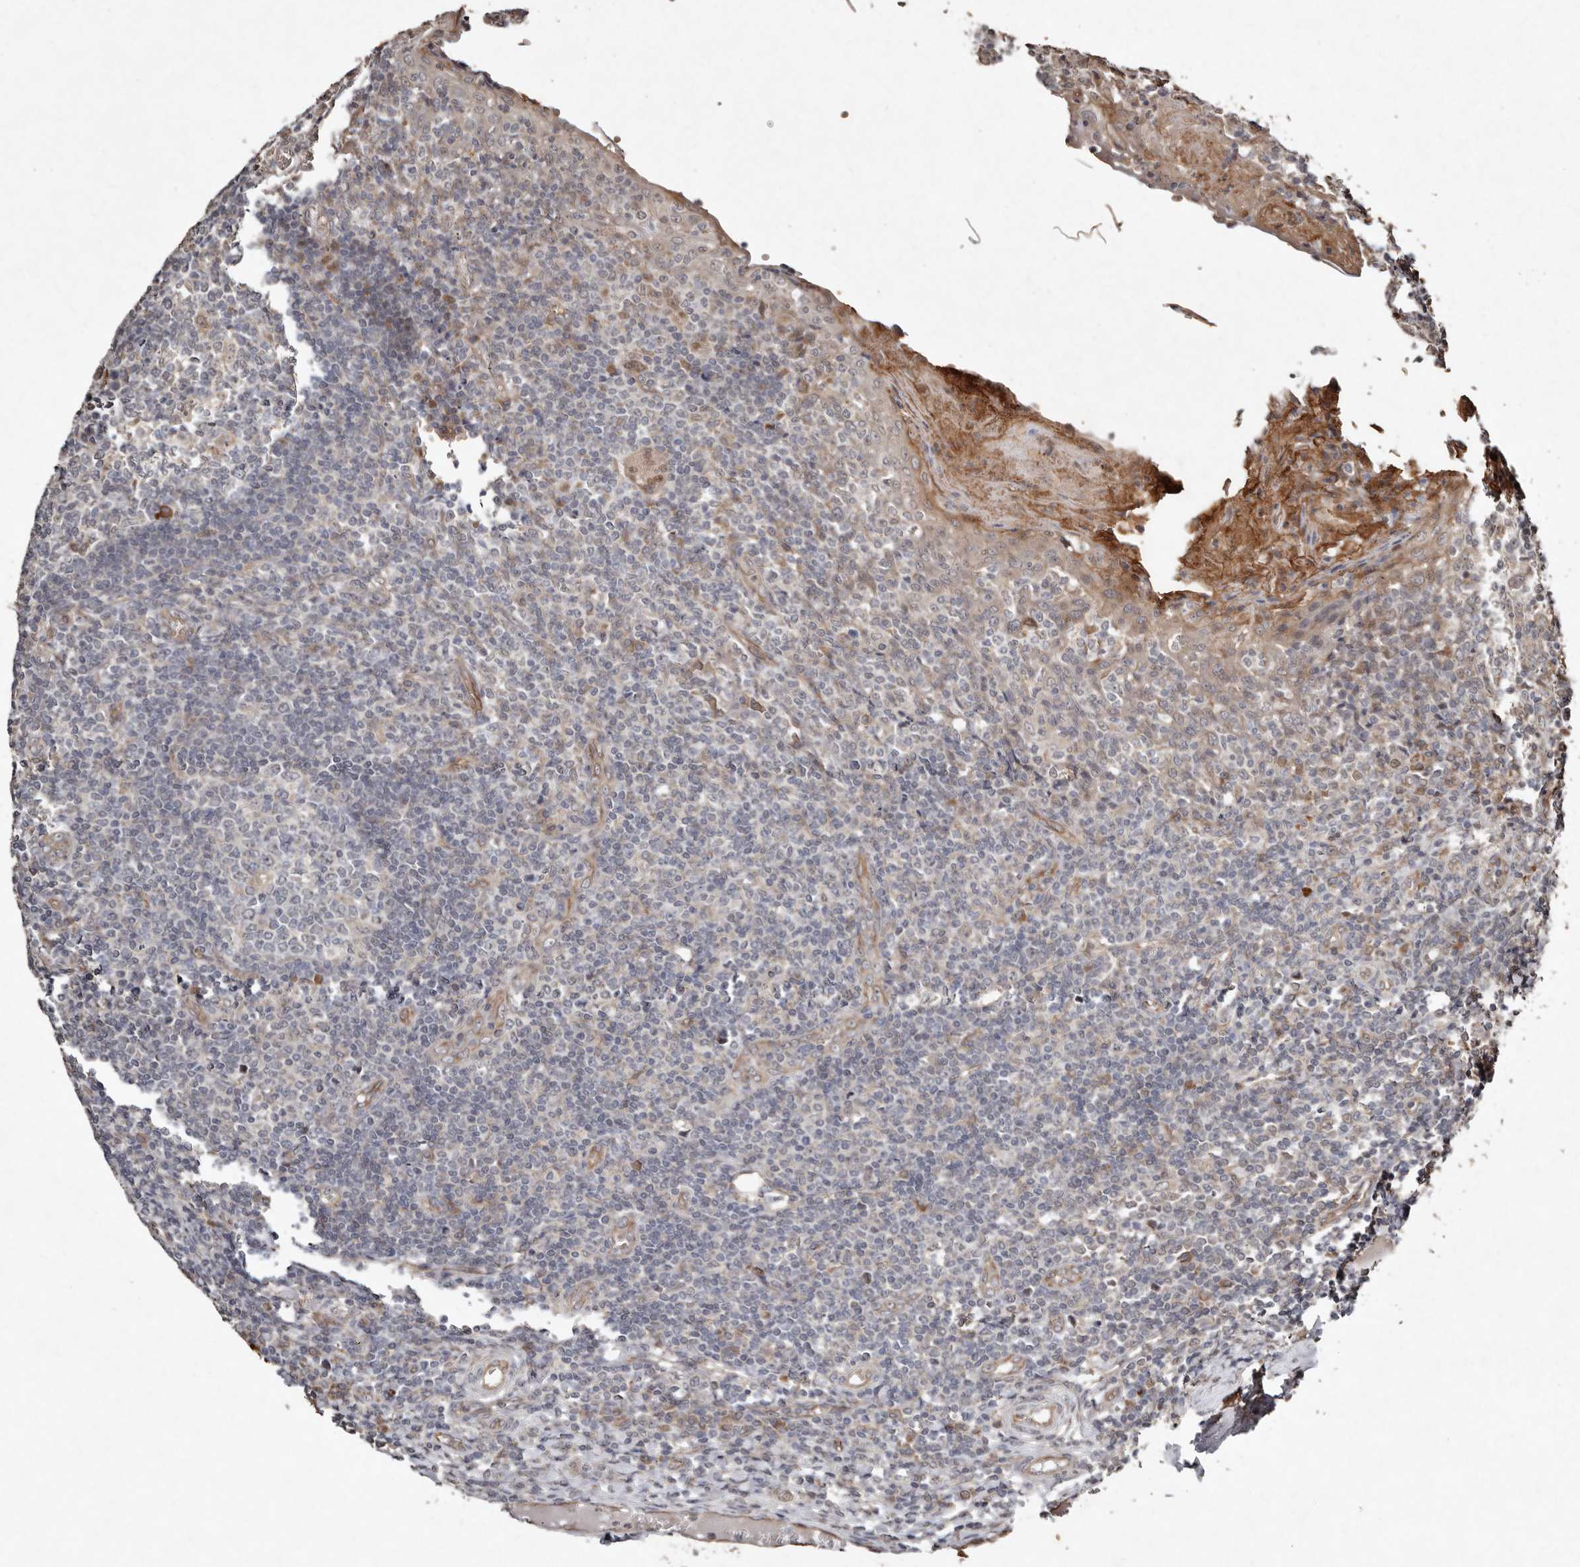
{"staining": {"intensity": "negative", "quantity": "none", "location": "none"}, "tissue": "tonsil", "cell_type": "Germinal center cells", "image_type": "normal", "snomed": [{"axis": "morphology", "description": "Normal tissue, NOS"}, {"axis": "topography", "description": "Tonsil"}], "caption": "The photomicrograph demonstrates no significant staining in germinal center cells of tonsil. (DAB immunohistochemistry visualized using brightfield microscopy, high magnification).", "gene": "DIP2C", "patient": {"sex": "female", "age": 19}}